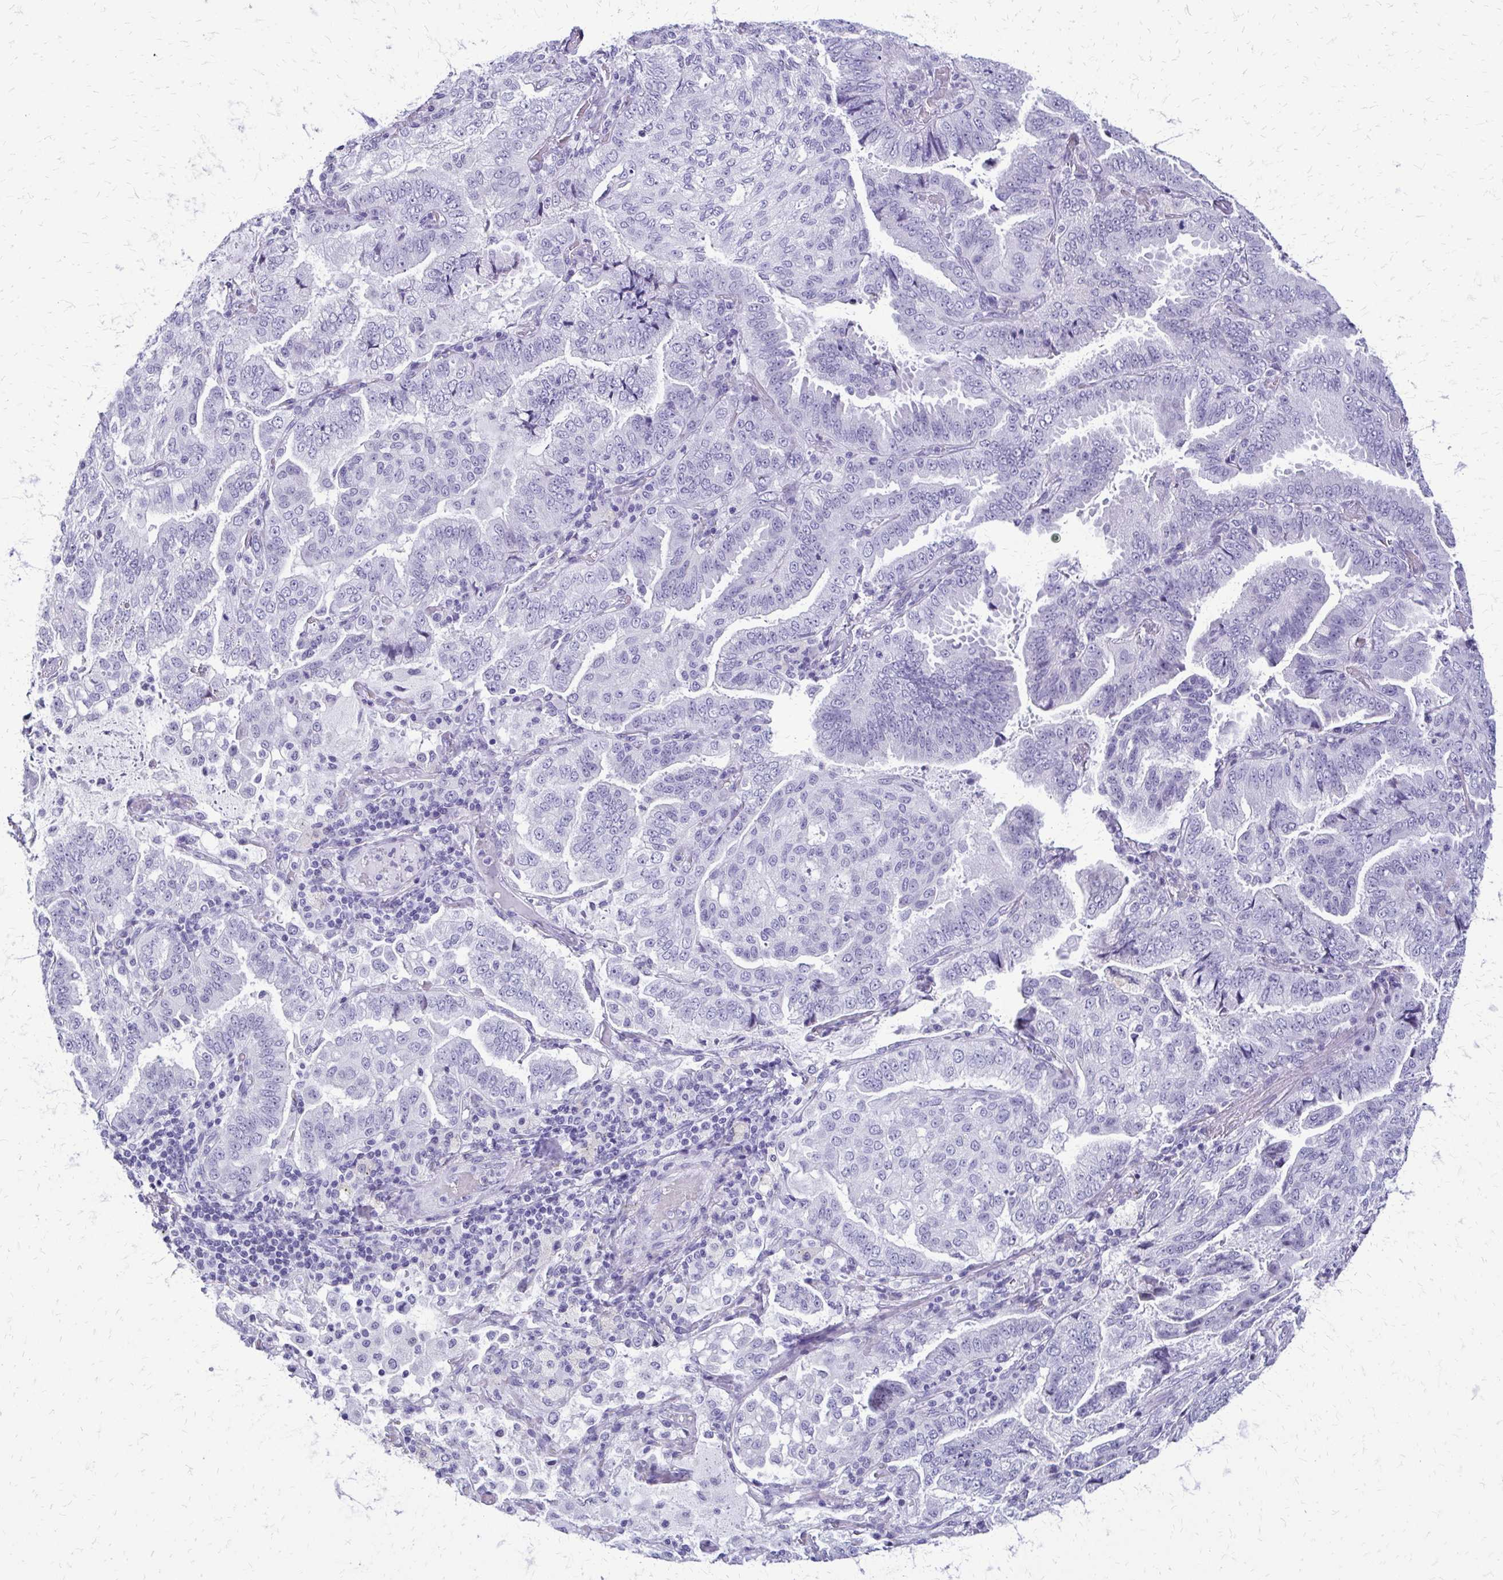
{"staining": {"intensity": "negative", "quantity": "none", "location": "none"}, "tissue": "lung cancer", "cell_type": "Tumor cells", "image_type": "cancer", "snomed": [{"axis": "morphology", "description": "Aneuploidy"}, {"axis": "morphology", "description": "Adenocarcinoma, NOS"}, {"axis": "morphology", "description": "Adenocarcinoma, metastatic, NOS"}, {"axis": "topography", "description": "Lymph node"}, {"axis": "topography", "description": "Lung"}], "caption": "Protein analysis of lung metastatic adenocarcinoma reveals no significant expression in tumor cells.", "gene": "FAM162B", "patient": {"sex": "female", "age": 48}}